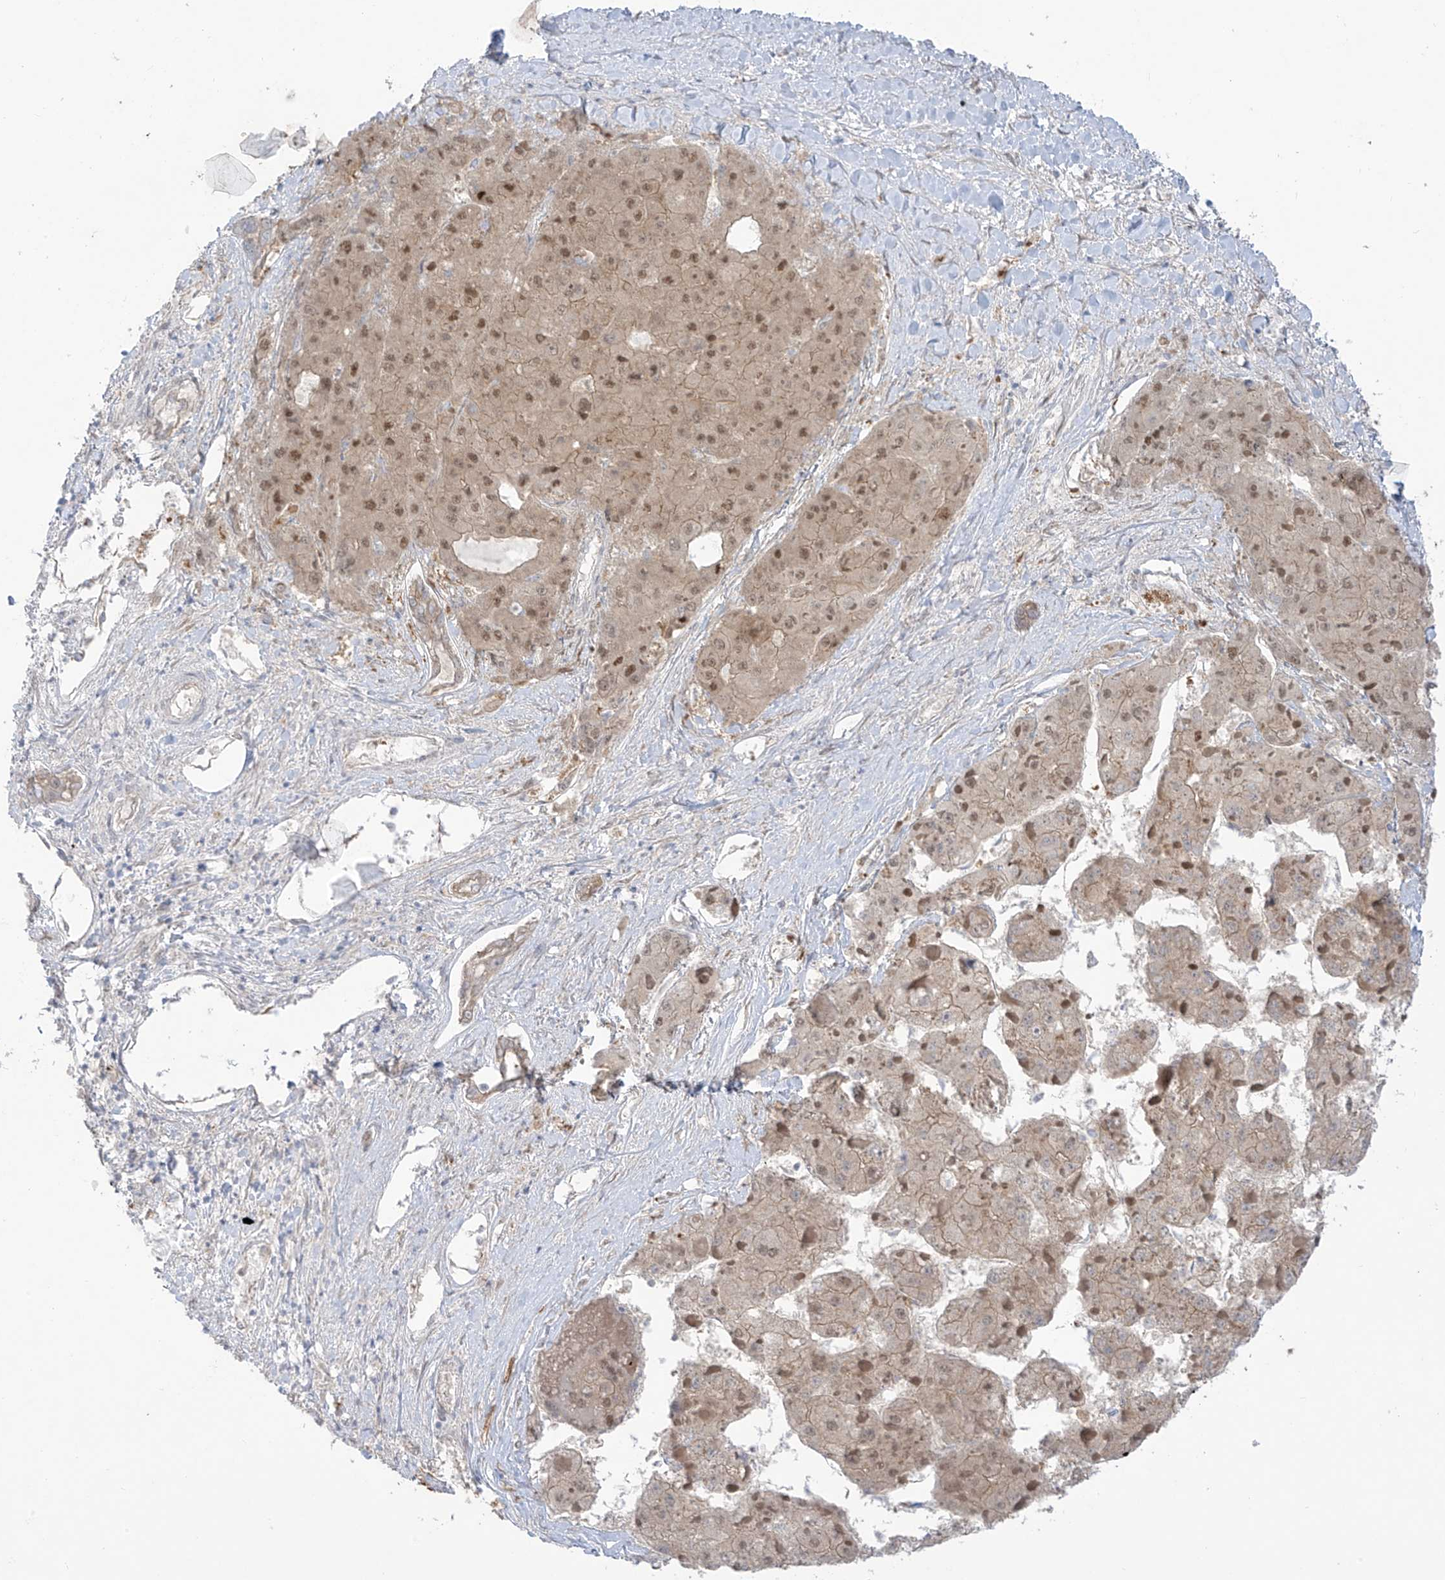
{"staining": {"intensity": "weak", "quantity": ">75%", "location": "cytoplasmic/membranous"}, "tissue": "liver cancer", "cell_type": "Tumor cells", "image_type": "cancer", "snomed": [{"axis": "morphology", "description": "Carcinoma, Hepatocellular, NOS"}, {"axis": "topography", "description": "Liver"}], "caption": "The histopathology image displays immunohistochemical staining of liver cancer (hepatocellular carcinoma). There is weak cytoplasmic/membranous staining is appreciated in about >75% of tumor cells.", "gene": "EIPR1", "patient": {"sex": "female", "age": 73}}